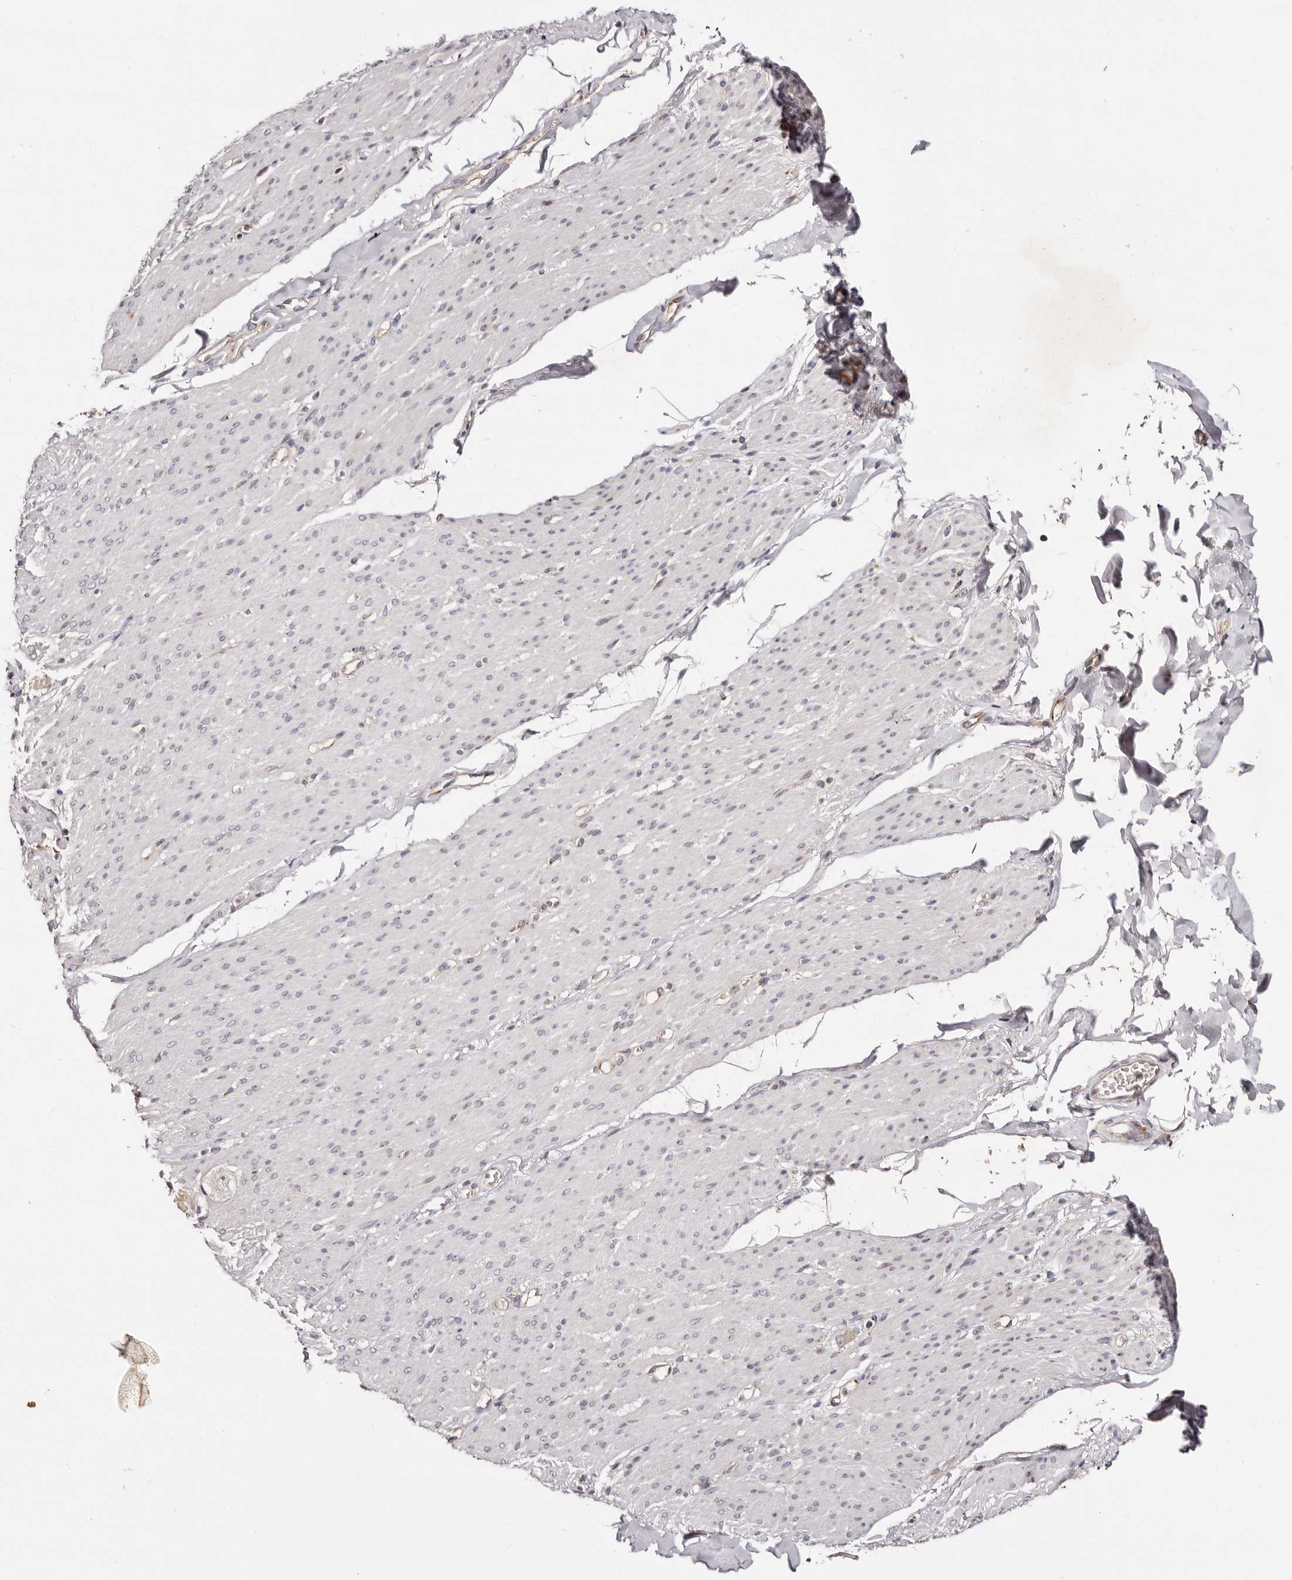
{"staining": {"intensity": "weak", "quantity": "25%-75%", "location": "cytoplasmic/membranous"}, "tissue": "smooth muscle", "cell_type": "Smooth muscle cells", "image_type": "normal", "snomed": [{"axis": "morphology", "description": "Normal tissue, NOS"}, {"axis": "topography", "description": "Colon"}, {"axis": "topography", "description": "Peripheral nerve tissue"}], "caption": "A photomicrograph of smooth muscle stained for a protein exhibits weak cytoplasmic/membranous brown staining in smooth muscle cells. (IHC, brightfield microscopy, high magnification).", "gene": "DACT2", "patient": {"sex": "female", "age": 61}}